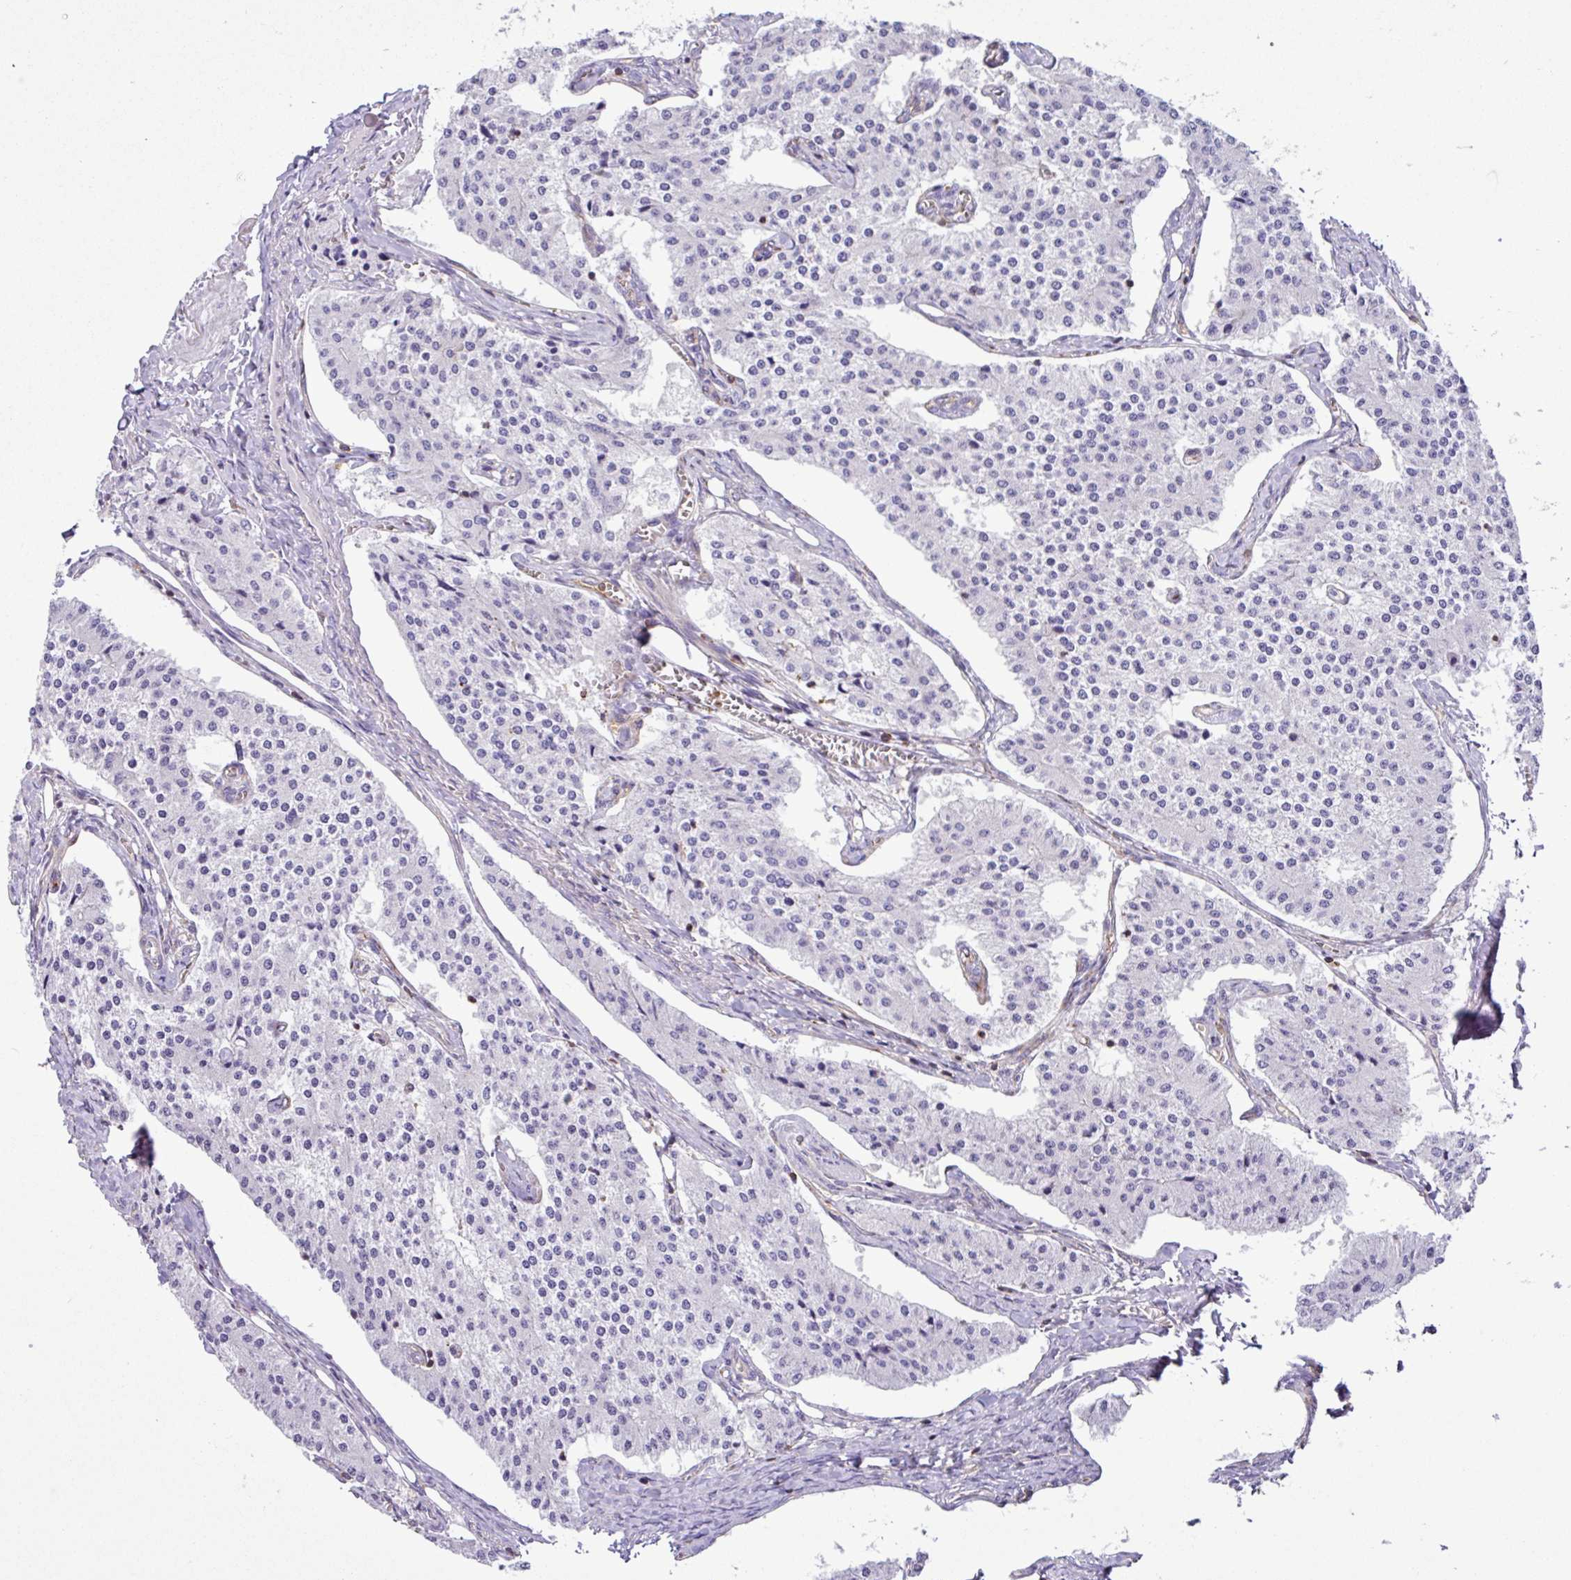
{"staining": {"intensity": "negative", "quantity": "none", "location": "none"}, "tissue": "carcinoid", "cell_type": "Tumor cells", "image_type": "cancer", "snomed": [{"axis": "morphology", "description": "Carcinoid, malignant, NOS"}, {"axis": "topography", "description": "Colon"}], "caption": "Tumor cells show no significant expression in carcinoid (malignant). The staining is performed using DAB (3,3'-diaminobenzidine) brown chromogen with nuclei counter-stained in using hematoxylin.", "gene": "PPP1R18", "patient": {"sex": "female", "age": 52}}